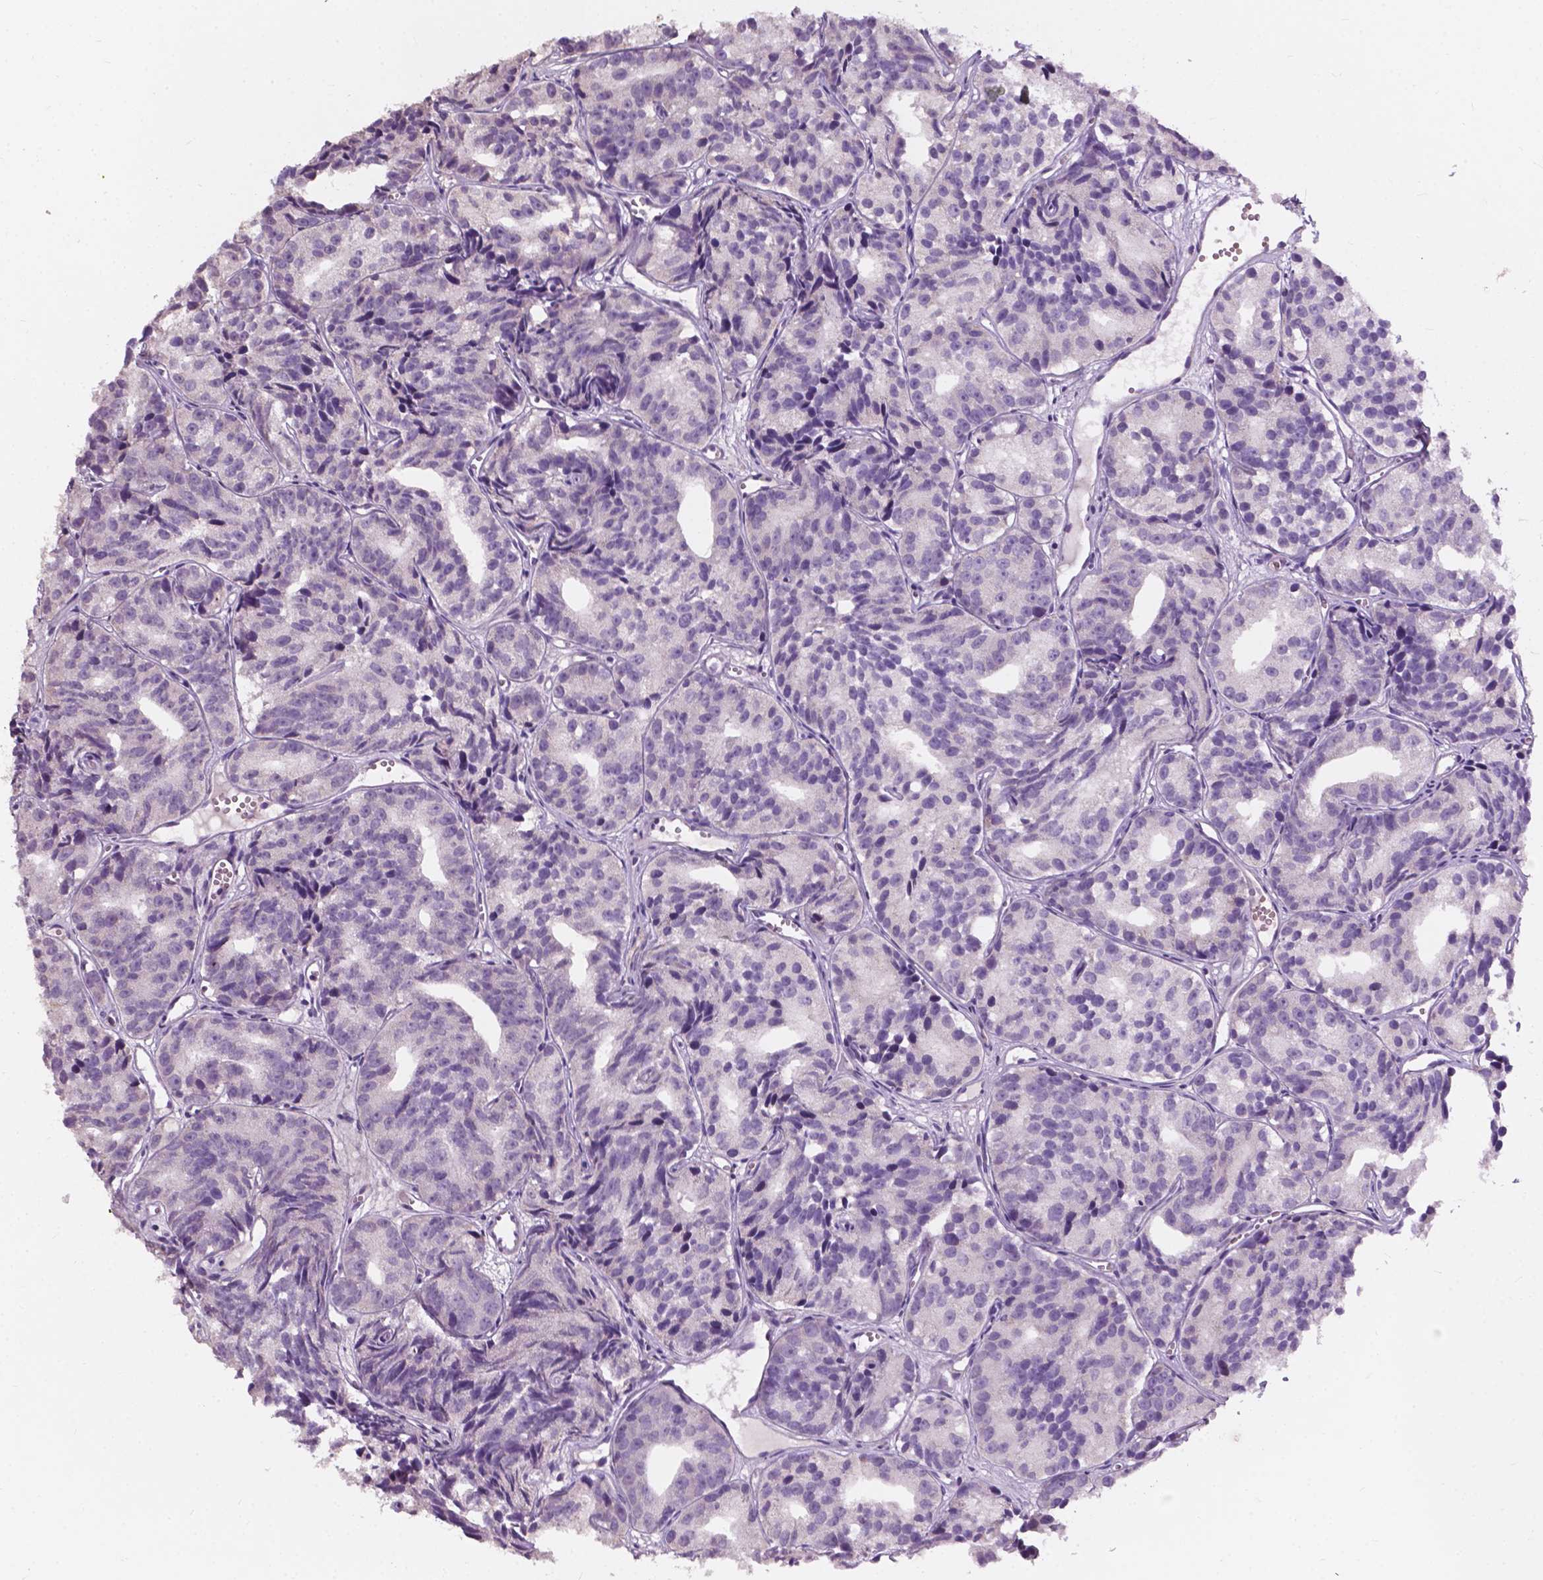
{"staining": {"intensity": "negative", "quantity": "none", "location": "none"}, "tissue": "prostate cancer", "cell_type": "Tumor cells", "image_type": "cancer", "snomed": [{"axis": "morphology", "description": "Adenocarcinoma, High grade"}, {"axis": "topography", "description": "Prostate"}], "caption": "Immunohistochemistry (IHC) of human prostate cancer (high-grade adenocarcinoma) shows no positivity in tumor cells.", "gene": "NDUFS1", "patient": {"sex": "male", "age": 77}}